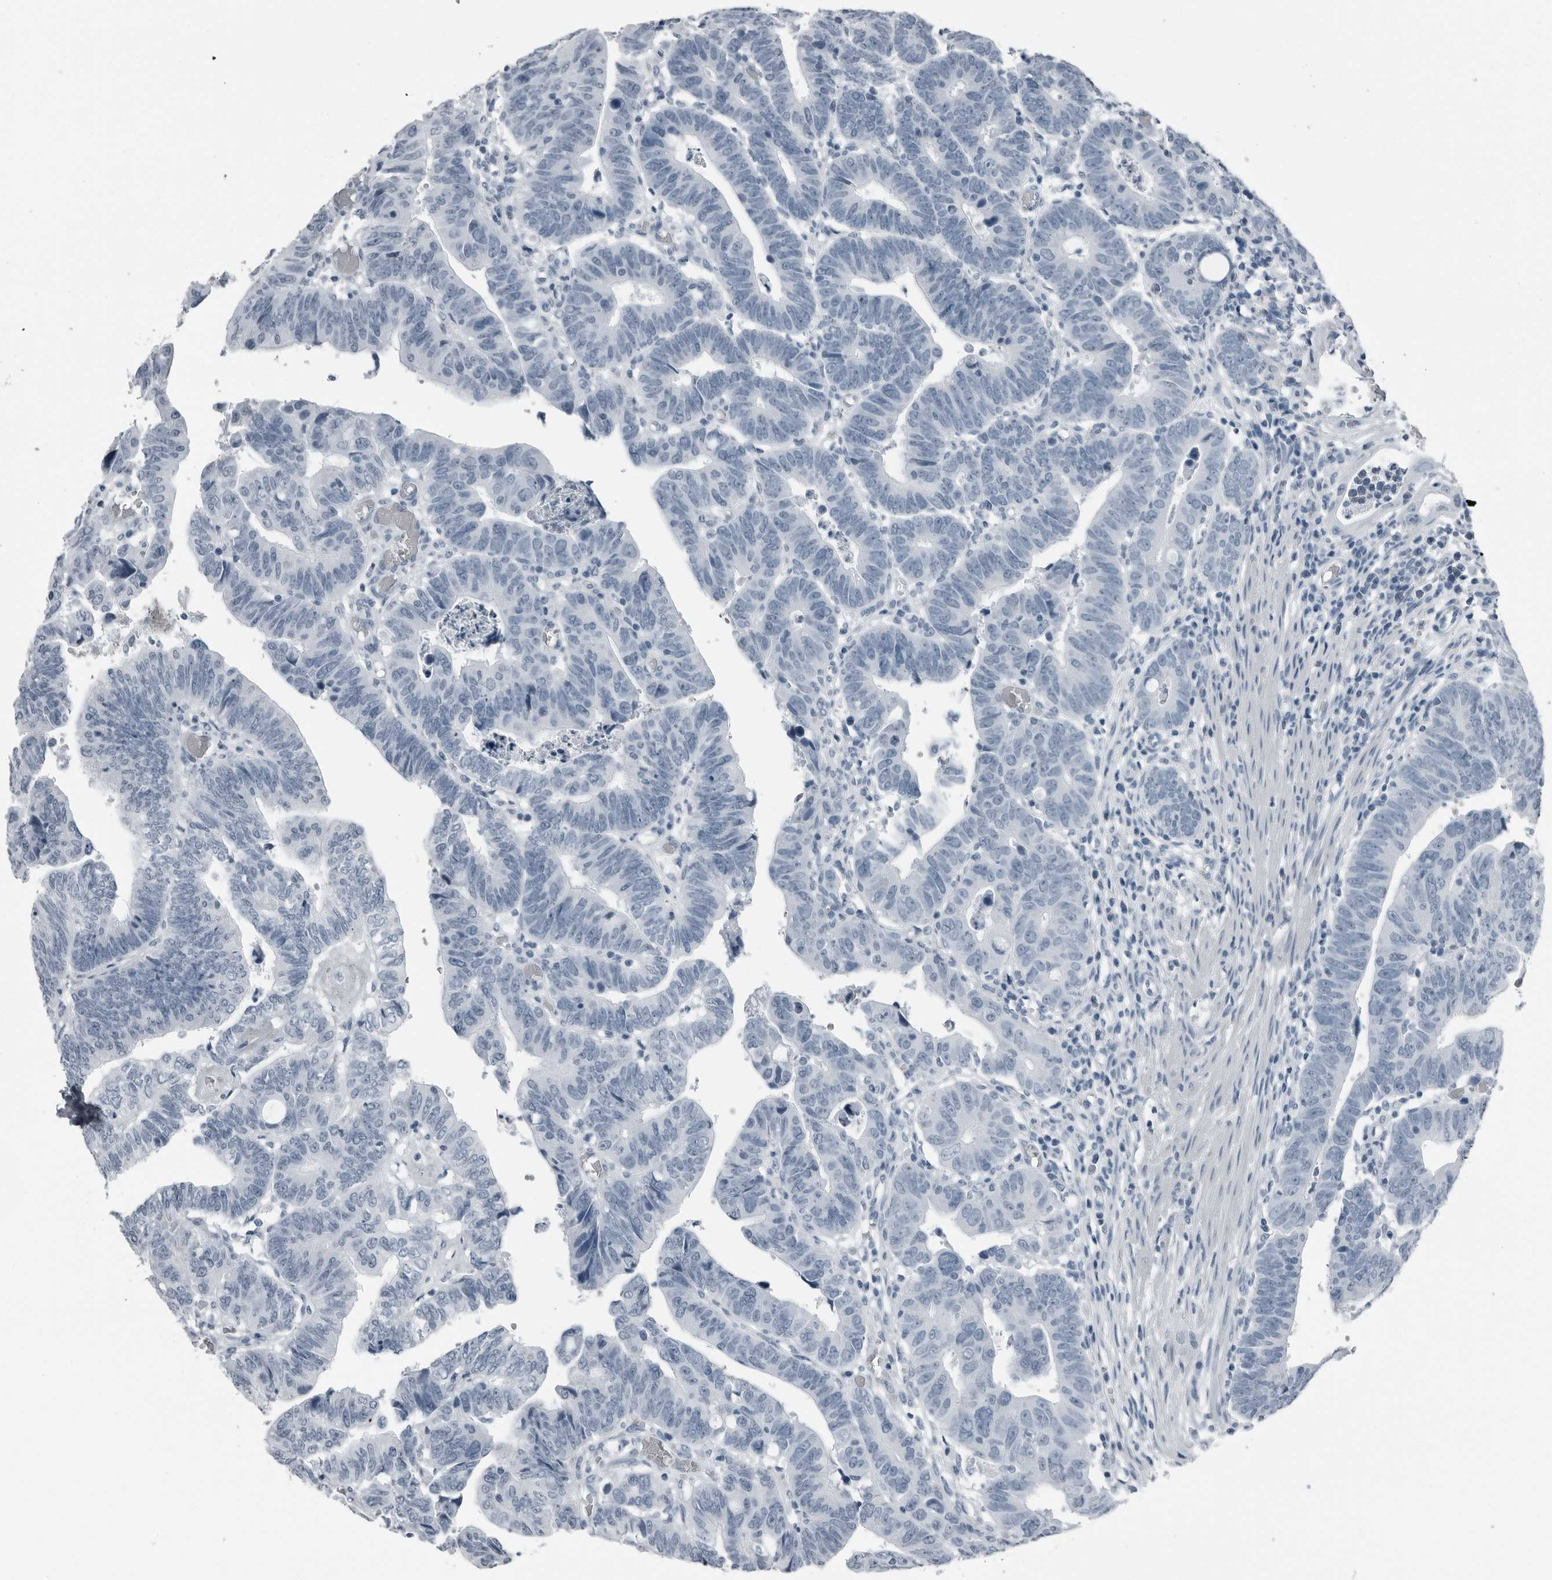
{"staining": {"intensity": "negative", "quantity": "none", "location": "none"}, "tissue": "colorectal cancer", "cell_type": "Tumor cells", "image_type": "cancer", "snomed": [{"axis": "morphology", "description": "Adenocarcinoma, NOS"}, {"axis": "topography", "description": "Rectum"}], "caption": "Tumor cells show no significant staining in colorectal adenocarcinoma.", "gene": "PRSS1", "patient": {"sex": "female", "age": 65}}